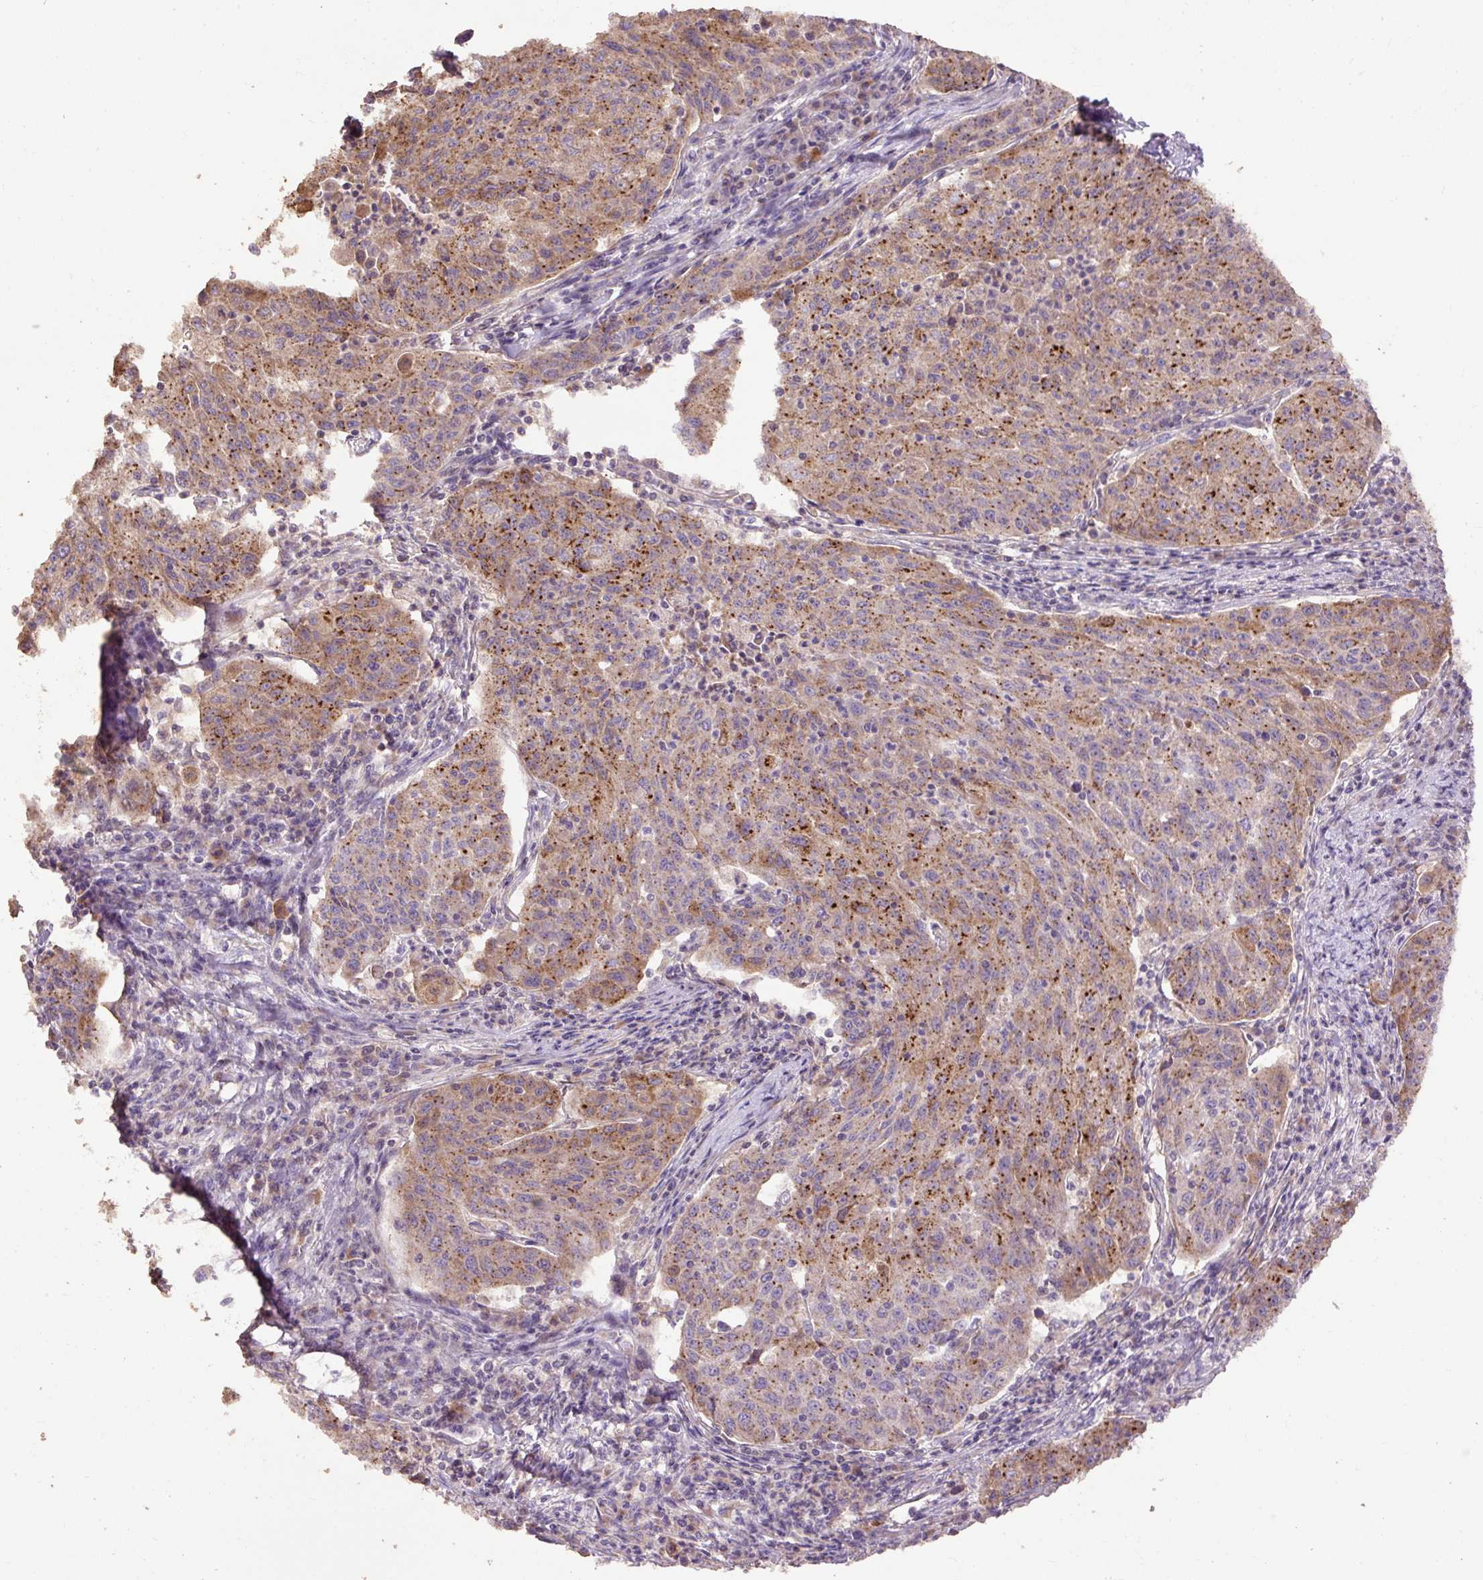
{"staining": {"intensity": "moderate", "quantity": ">75%", "location": "cytoplasmic/membranous"}, "tissue": "lung cancer", "cell_type": "Tumor cells", "image_type": "cancer", "snomed": [{"axis": "morphology", "description": "Squamous cell carcinoma, NOS"}, {"axis": "morphology", "description": "Squamous cell carcinoma, metastatic, NOS"}, {"axis": "topography", "description": "Bronchus"}, {"axis": "topography", "description": "Lung"}], "caption": "A brown stain highlights moderate cytoplasmic/membranous staining of a protein in human metastatic squamous cell carcinoma (lung) tumor cells. The staining is performed using DAB (3,3'-diaminobenzidine) brown chromogen to label protein expression. The nuclei are counter-stained blue using hematoxylin.", "gene": "ABR", "patient": {"sex": "male", "age": 62}}